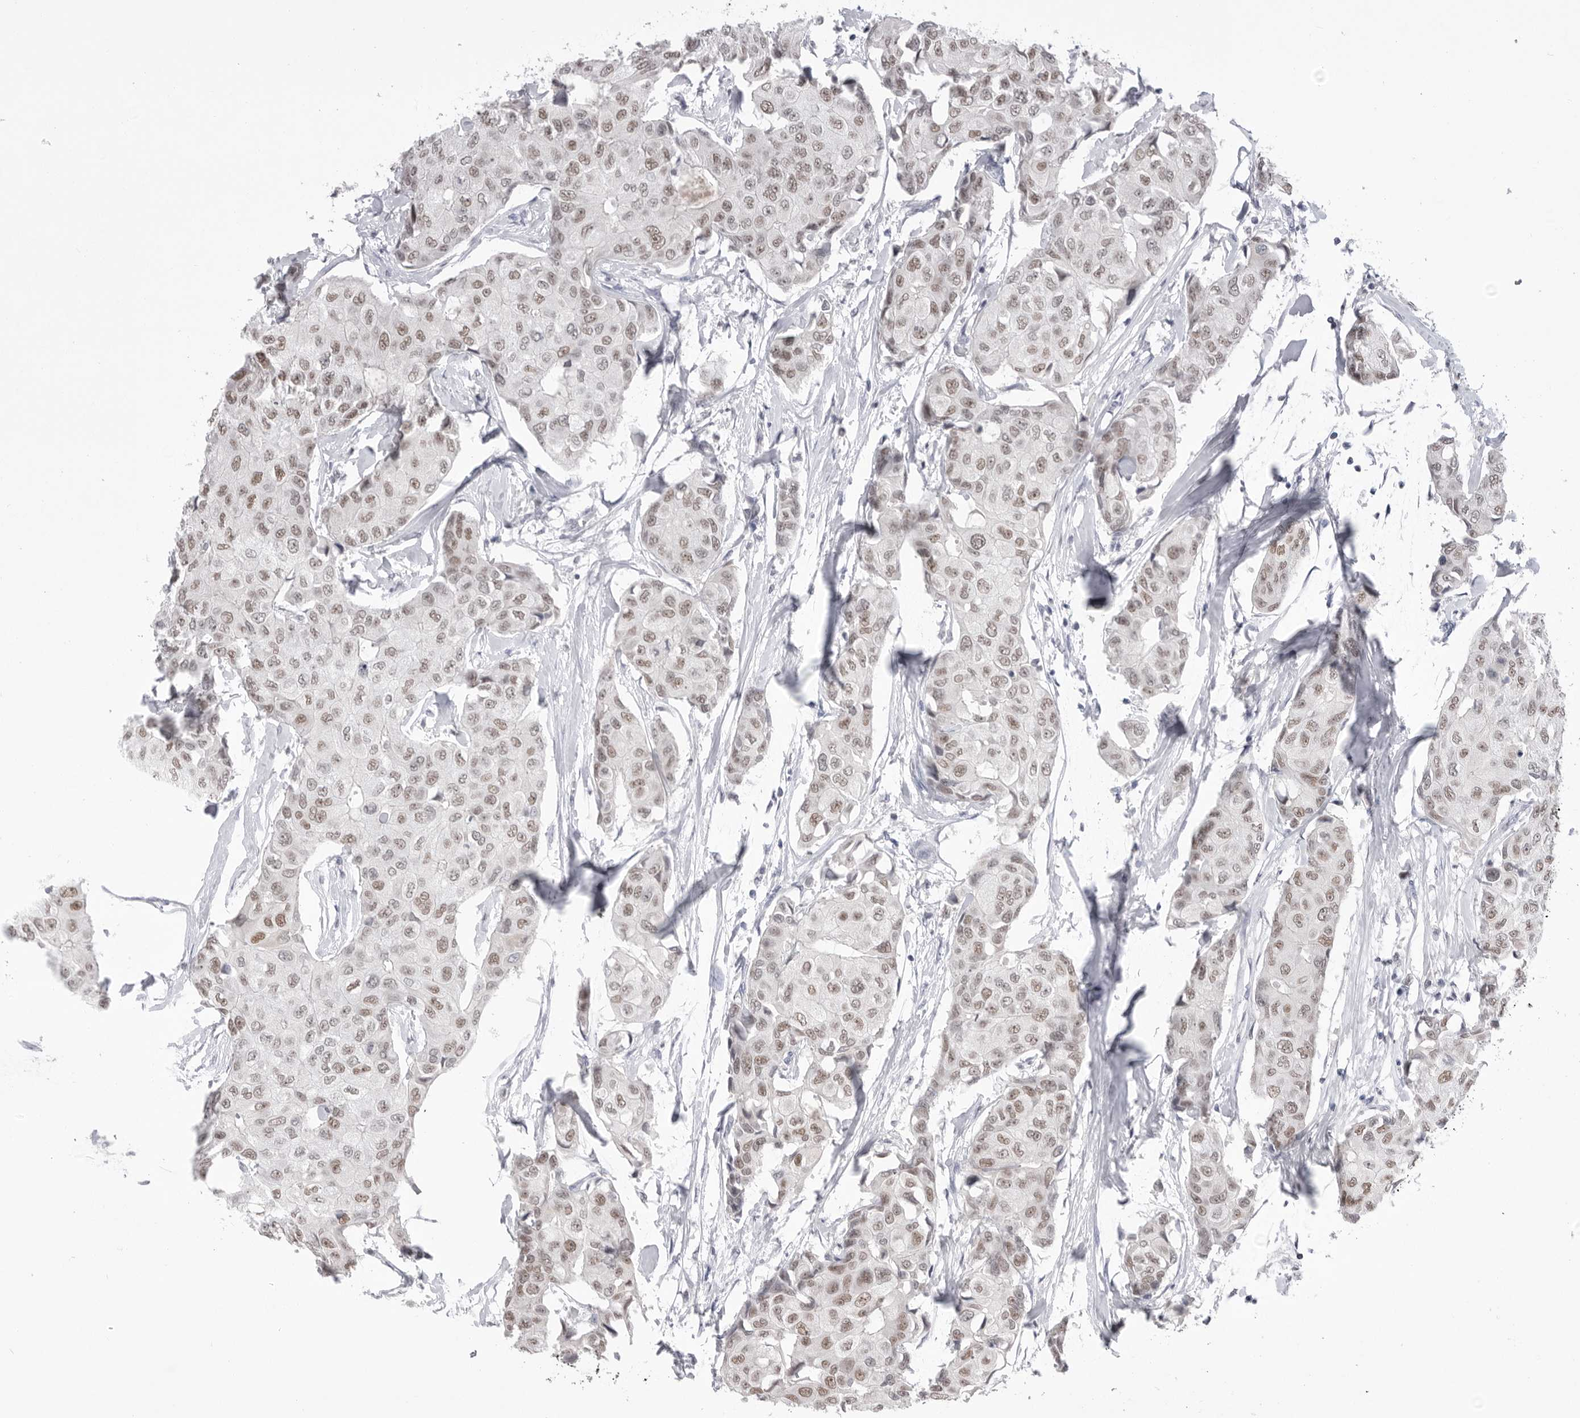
{"staining": {"intensity": "weak", "quantity": ">75%", "location": "nuclear"}, "tissue": "breast cancer", "cell_type": "Tumor cells", "image_type": "cancer", "snomed": [{"axis": "morphology", "description": "Duct carcinoma"}, {"axis": "topography", "description": "Breast"}], "caption": "Tumor cells exhibit low levels of weak nuclear staining in about >75% of cells in invasive ductal carcinoma (breast).", "gene": "ZBTB7B", "patient": {"sex": "female", "age": 80}}